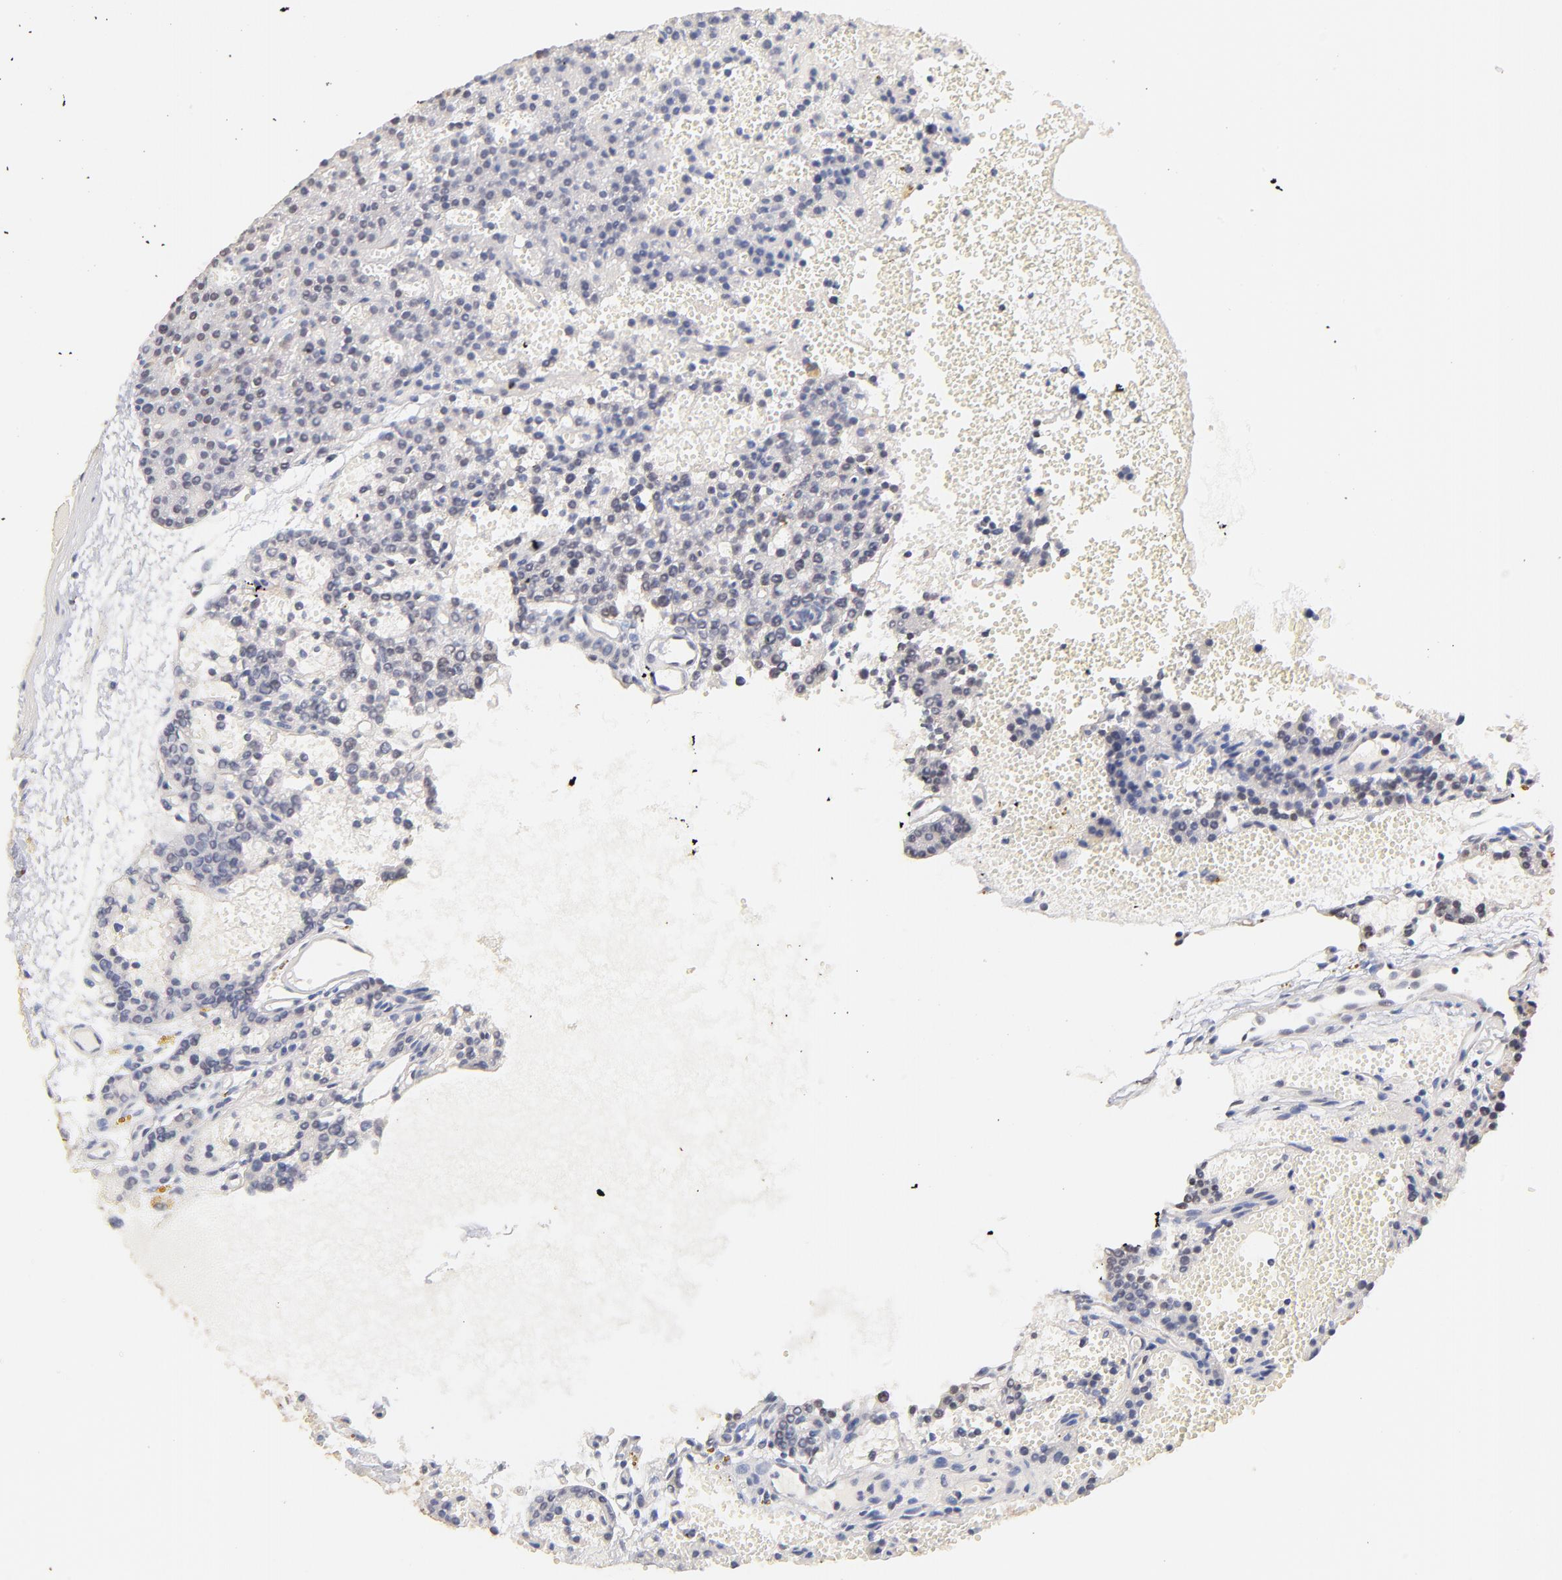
{"staining": {"intensity": "weak", "quantity": "<25%", "location": "nuclear"}, "tissue": "parathyroid gland", "cell_type": "Glandular cells", "image_type": "normal", "snomed": [{"axis": "morphology", "description": "Normal tissue, NOS"}, {"axis": "topography", "description": "Parathyroid gland"}], "caption": "IHC histopathology image of benign parathyroid gland stained for a protein (brown), which exhibits no positivity in glandular cells.", "gene": "ZFP92", "patient": {"sex": "male", "age": 25}}